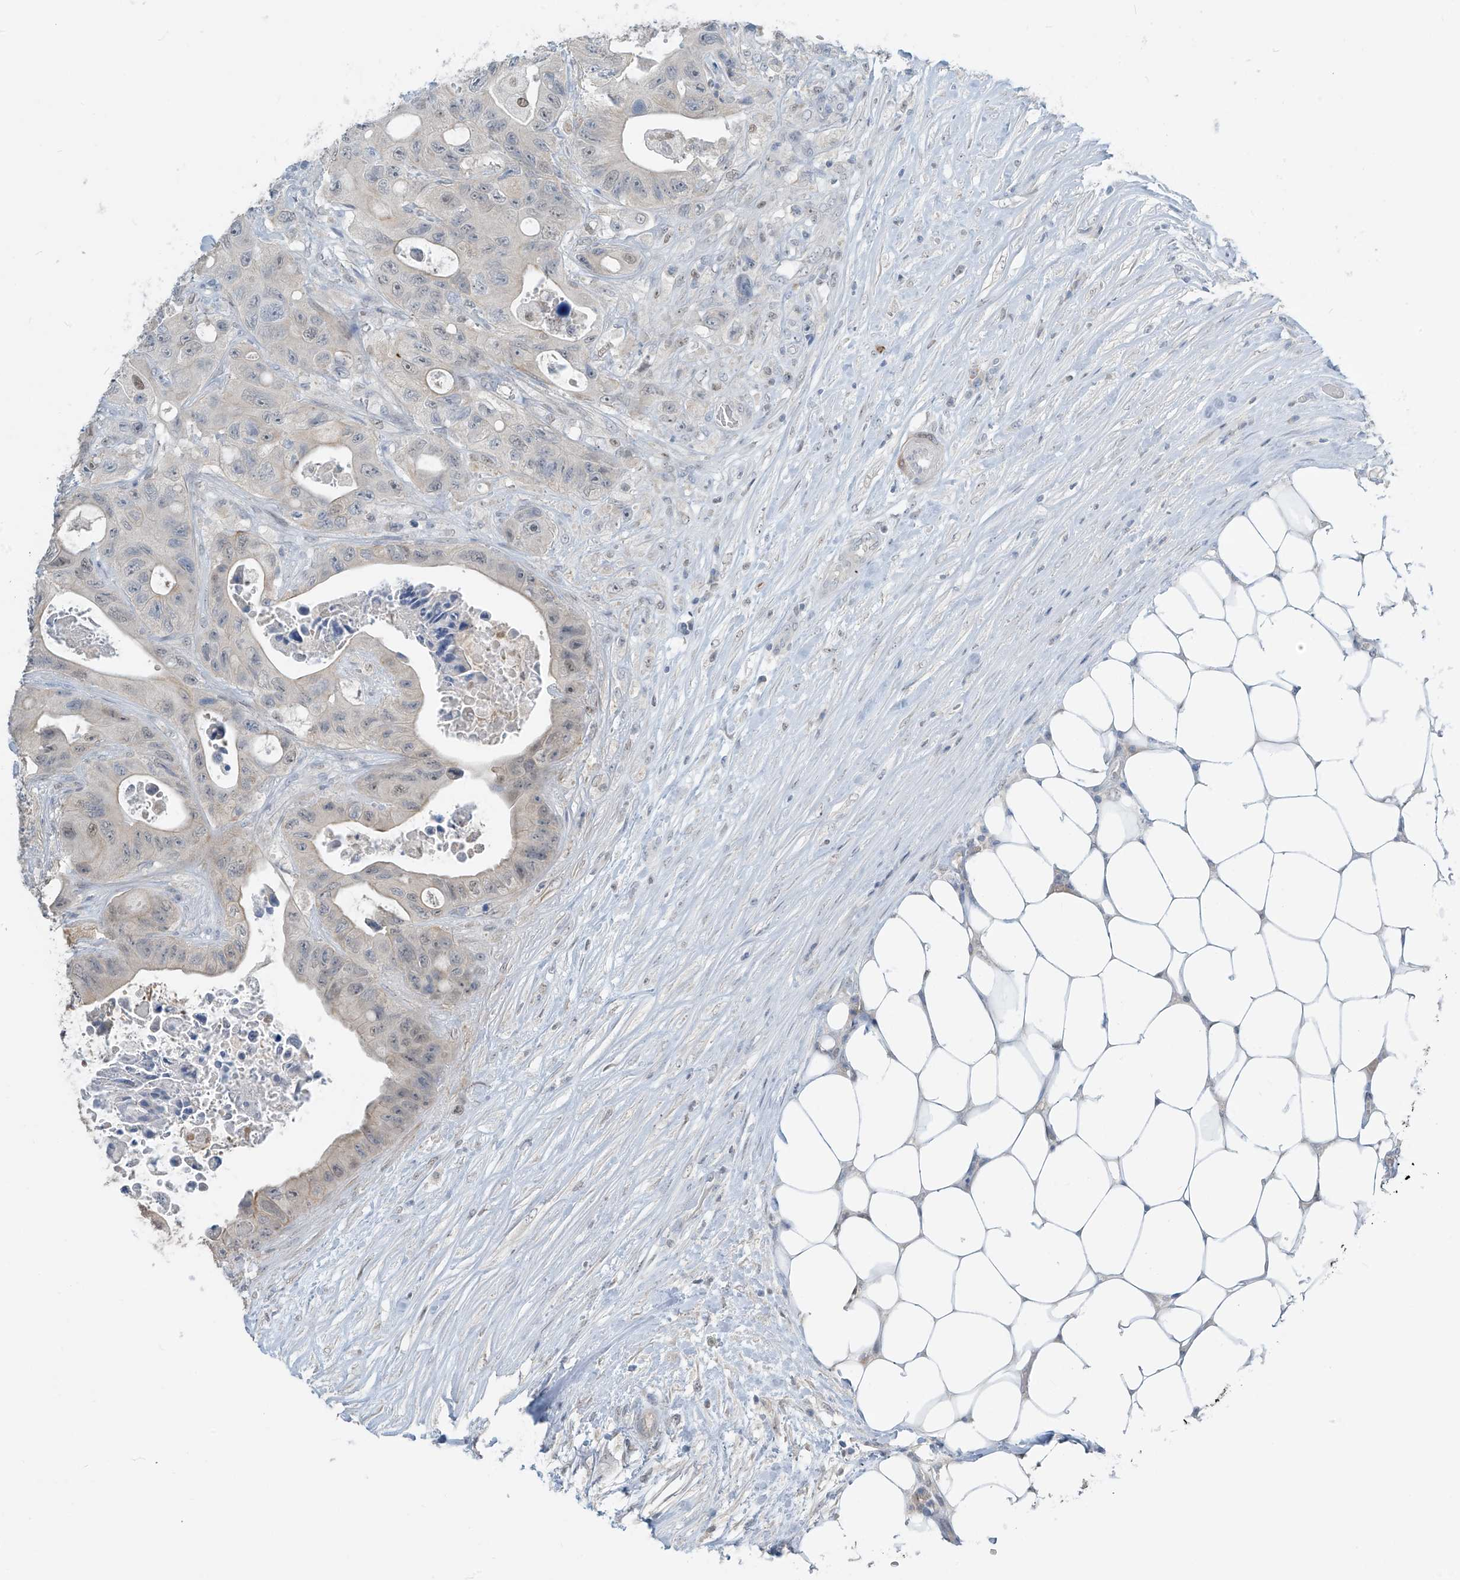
{"staining": {"intensity": "weak", "quantity": "<25%", "location": "nuclear"}, "tissue": "colorectal cancer", "cell_type": "Tumor cells", "image_type": "cancer", "snomed": [{"axis": "morphology", "description": "Adenocarcinoma, NOS"}, {"axis": "topography", "description": "Colon"}], "caption": "An IHC photomicrograph of colorectal cancer (adenocarcinoma) is shown. There is no staining in tumor cells of colorectal cancer (adenocarcinoma).", "gene": "METAP1D", "patient": {"sex": "female", "age": 46}}